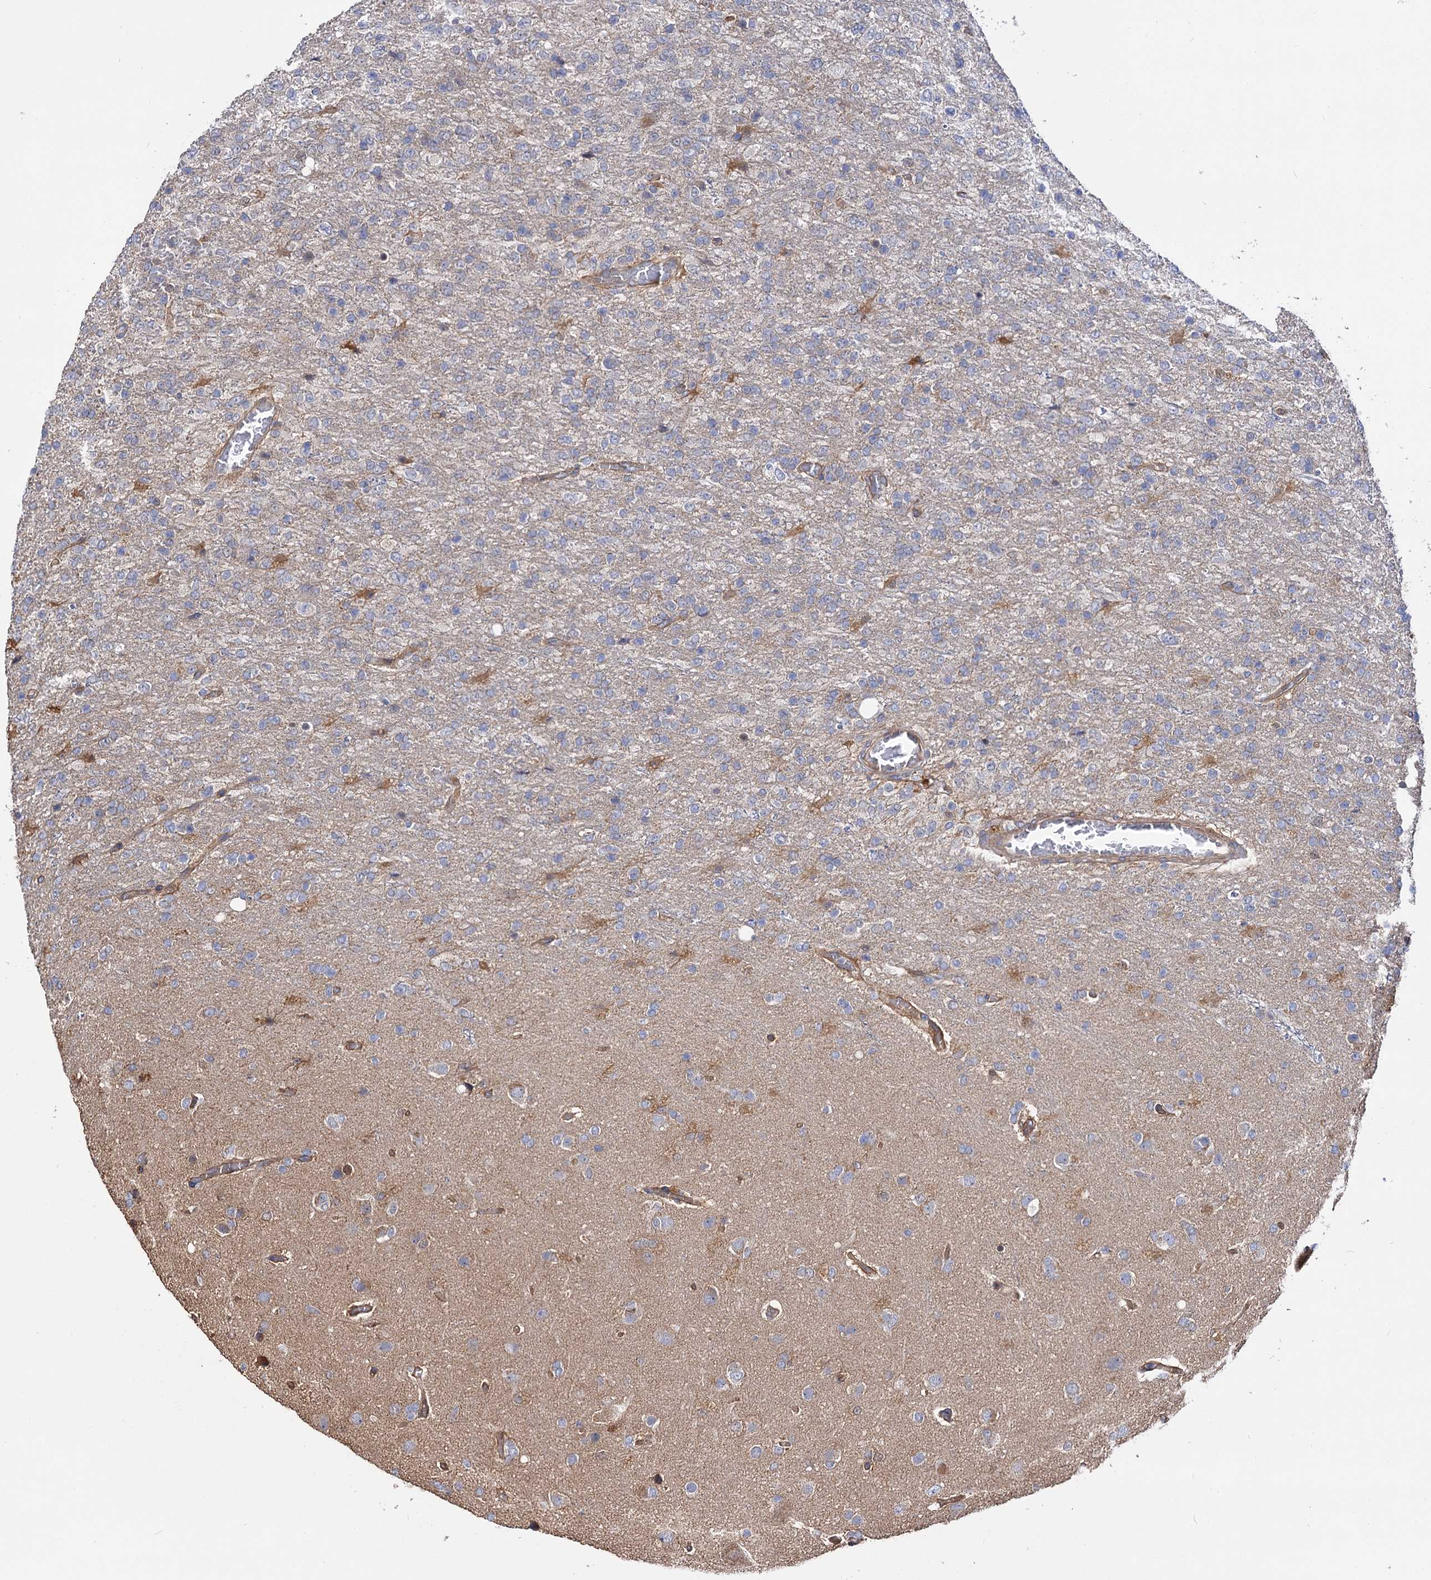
{"staining": {"intensity": "negative", "quantity": "none", "location": "none"}, "tissue": "glioma", "cell_type": "Tumor cells", "image_type": "cancer", "snomed": [{"axis": "morphology", "description": "Glioma, malignant, High grade"}, {"axis": "topography", "description": "Brain"}], "caption": "Protein analysis of glioma shows no significant positivity in tumor cells.", "gene": "IDI1", "patient": {"sex": "female", "age": 74}}